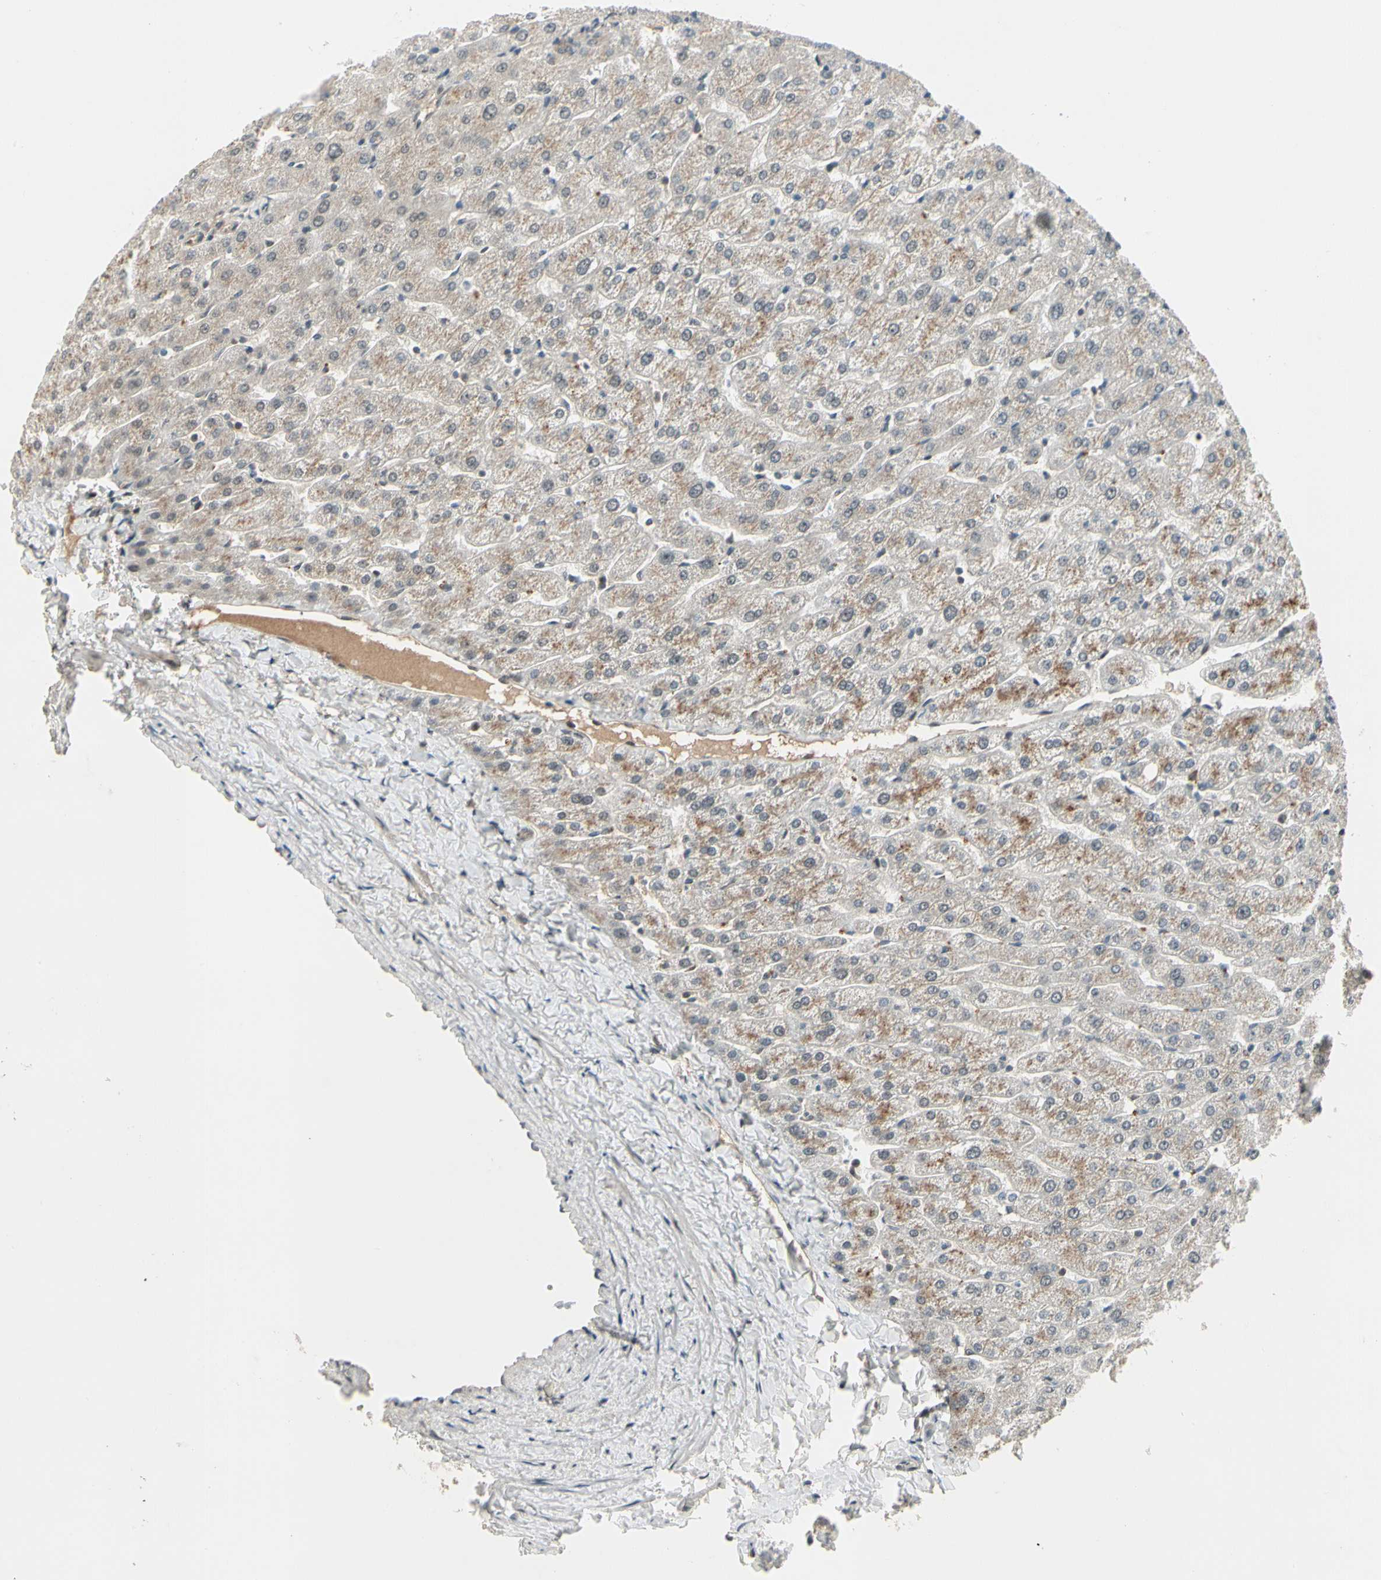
{"staining": {"intensity": "weak", "quantity": "25%-75%", "location": "nuclear"}, "tissue": "liver", "cell_type": "Cholangiocytes", "image_type": "normal", "snomed": [{"axis": "morphology", "description": "Normal tissue, NOS"}, {"axis": "morphology", "description": "Fibrosis, NOS"}, {"axis": "topography", "description": "Liver"}], "caption": "Immunohistochemistry staining of unremarkable liver, which shows low levels of weak nuclear positivity in approximately 25%-75% of cholangiocytes indicating weak nuclear protein expression. The staining was performed using DAB (3,3'-diaminobenzidine) (brown) for protein detection and nuclei were counterstained in hematoxylin (blue).", "gene": "GTF3A", "patient": {"sex": "female", "age": 29}}